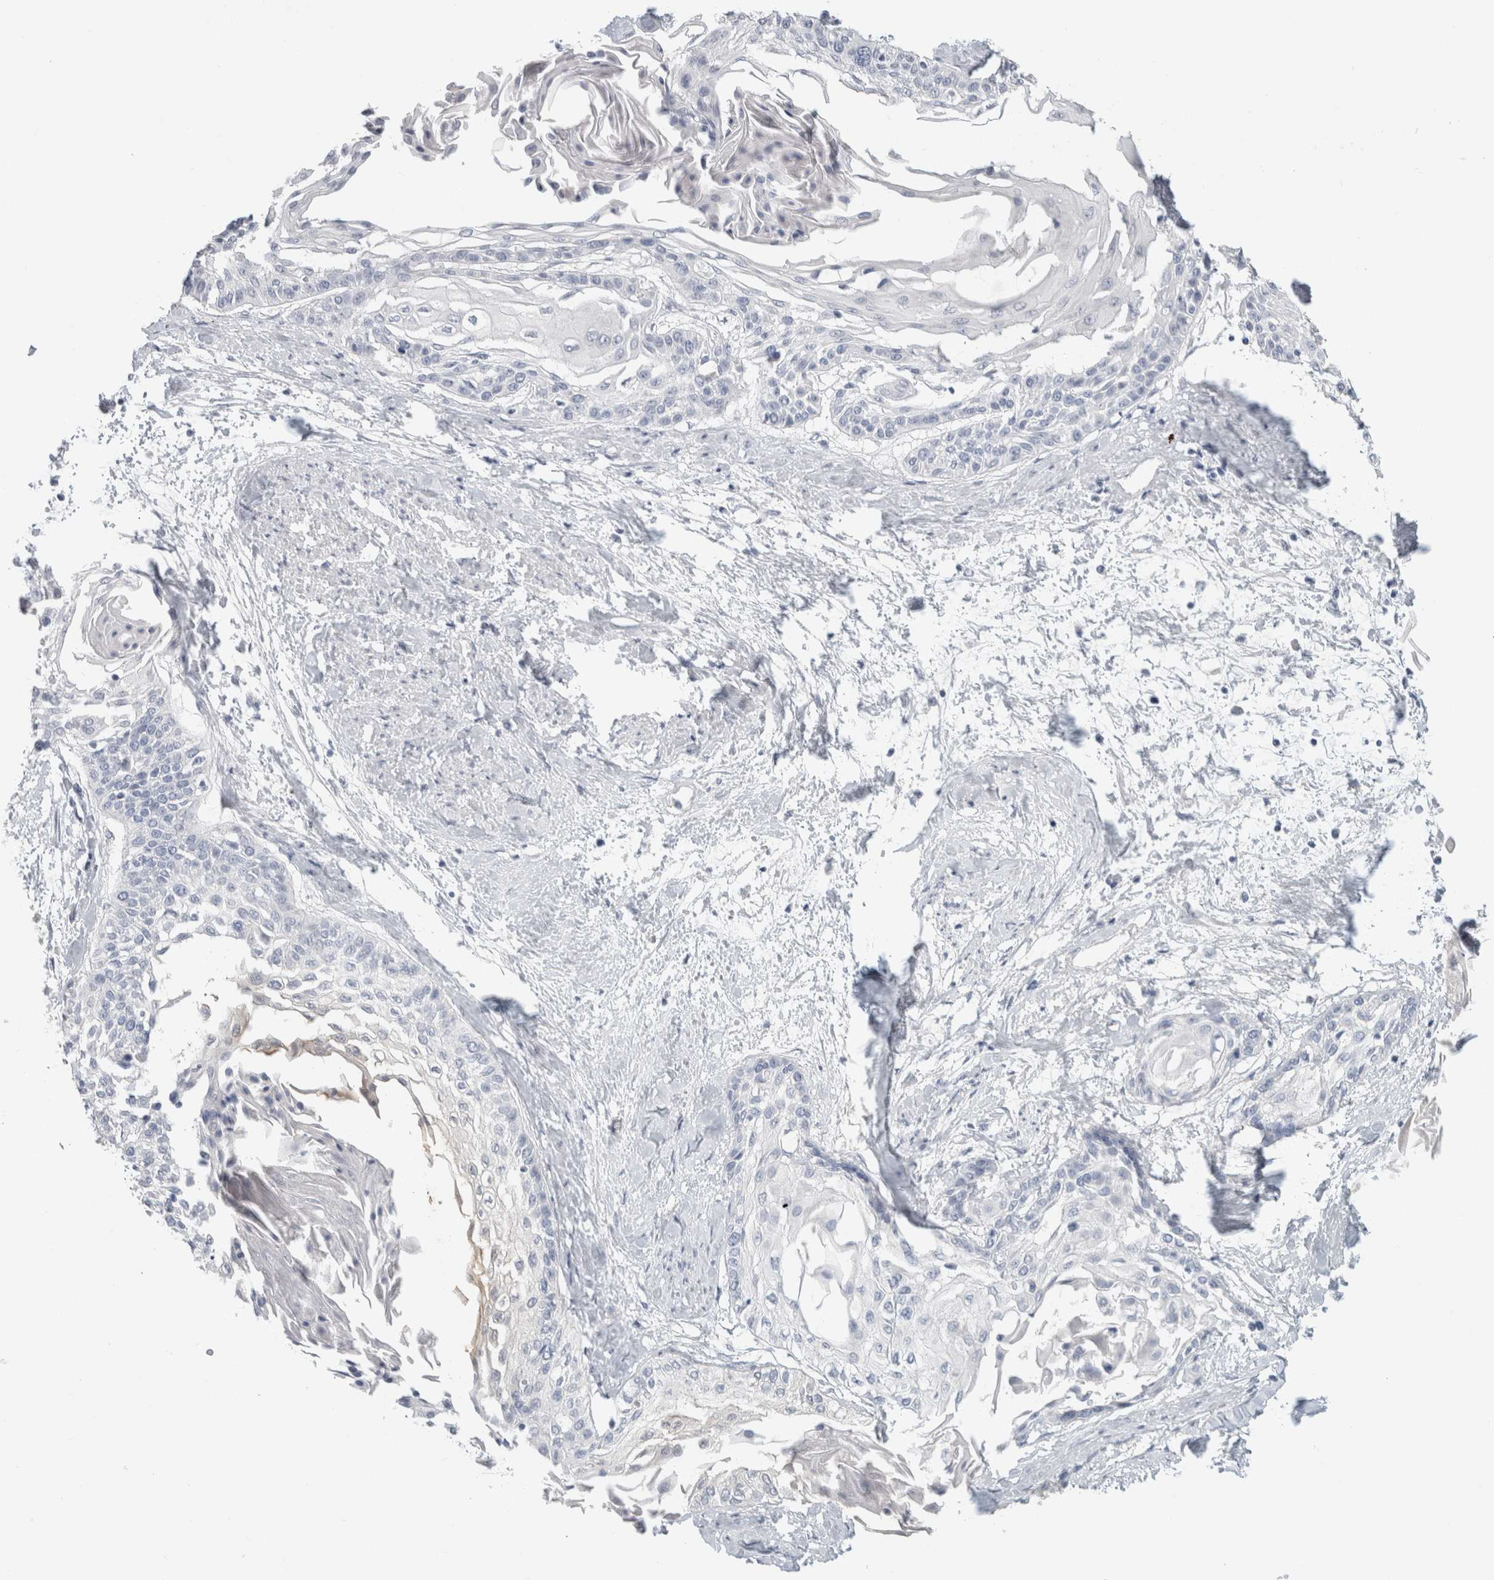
{"staining": {"intensity": "negative", "quantity": "none", "location": "none"}, "tissue": "cervical cancer", "cell_type": "Tumor cells", "image_type": "cancer", "snomed": [{"axis": "morphology", "description": "Squamous cell carcinoma, NOS"}, {"axis": "topography", "description": "Cervix"}], "caption": "This is an immunohistochemistry (IHC) photomicrograph of cervical cancer (squamous cell carcinoma). There is no positivity in tumor cells.", "gene": "SLC6A1", "patient": {"sex": "female", "age": 57}}